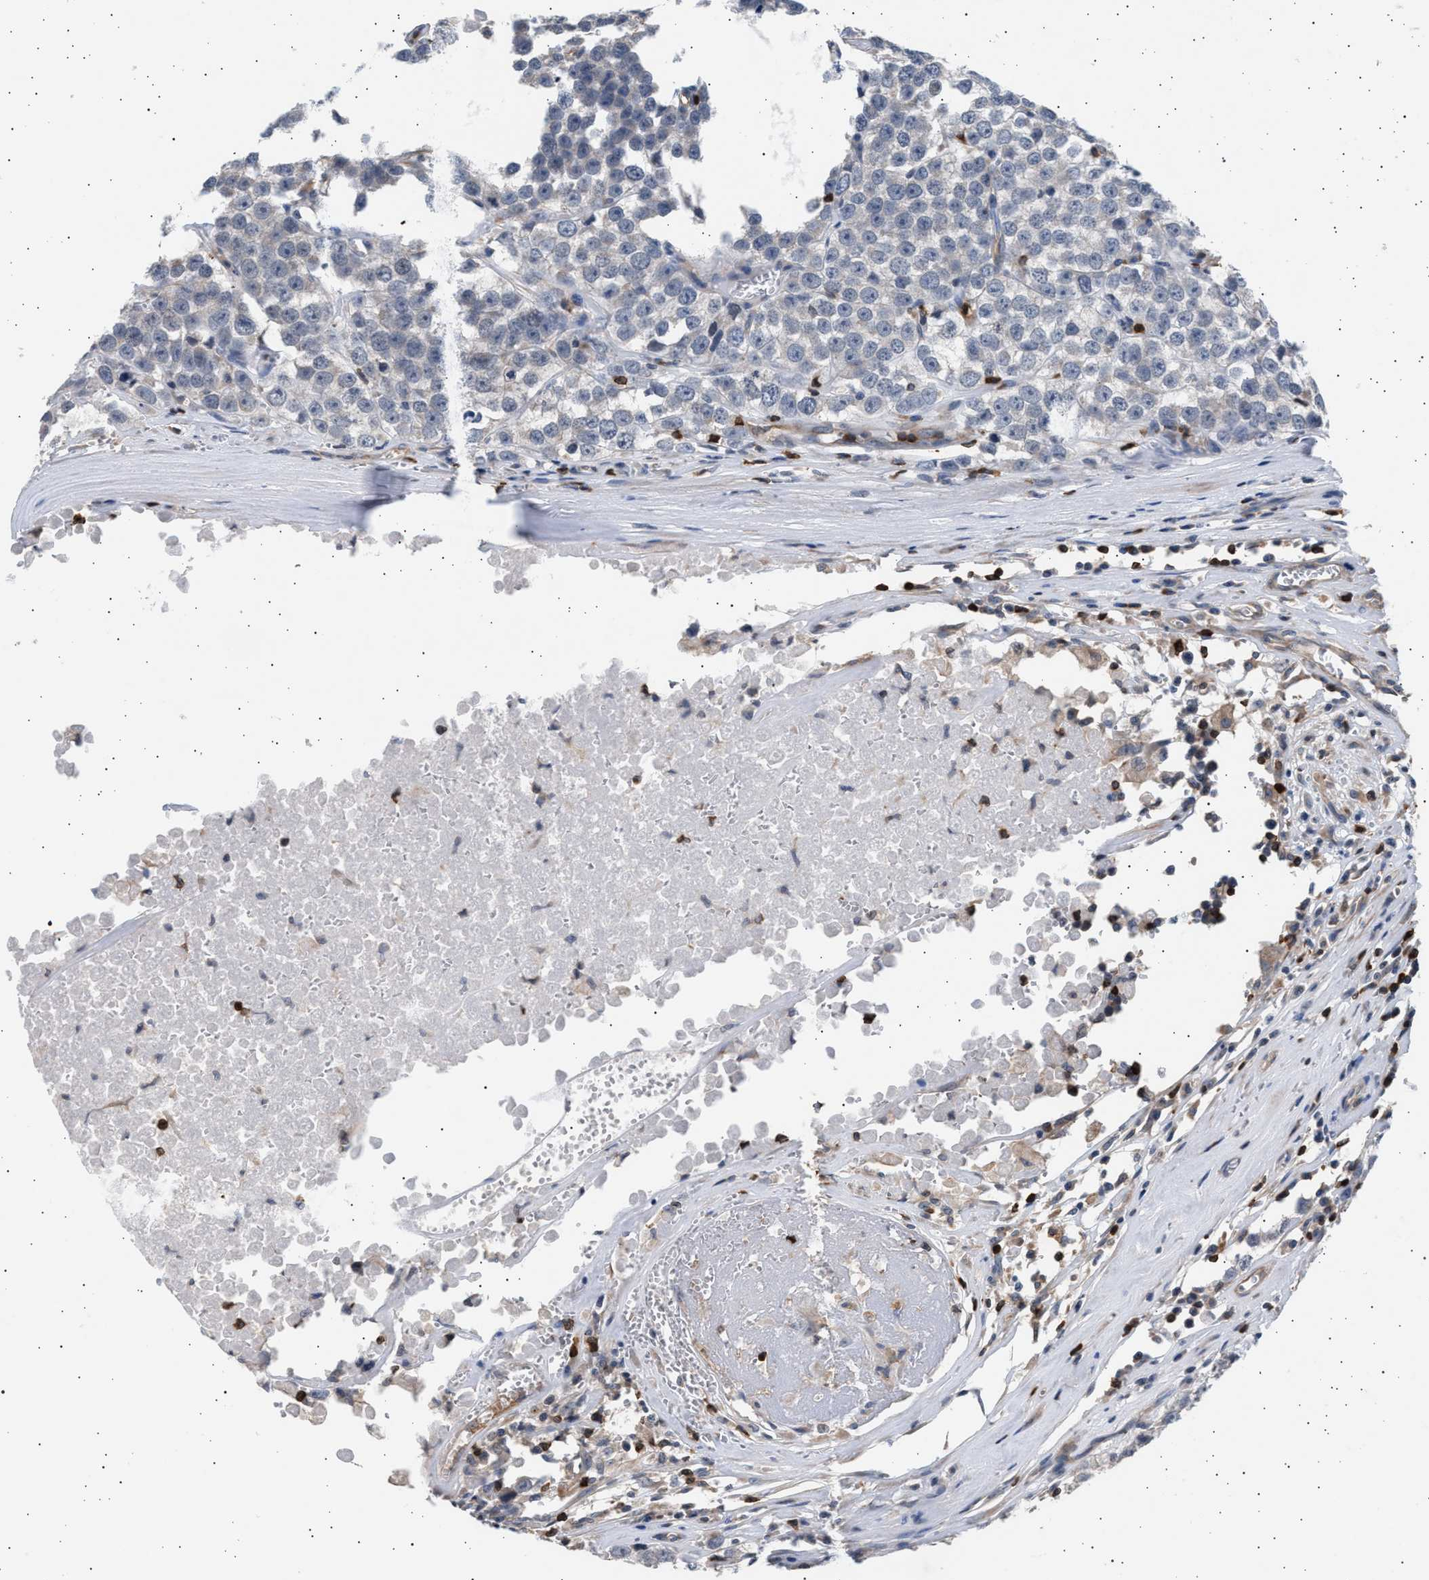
{"staining": {"intensity": "negative", "quantity": "none", "location": "none"}, "tissue": "testis cancer", "cell_type": "Tumor cells", "image_type": "cancer", "snomed": [{"axis": "morphology", "description": "Seminoma, NOS"}, {"axis": "morphology", "description": "Carcinoma, Embryonal, NOS"}, {"axis": "topography", "description": "Testis"}], "caption": "A photomicrograph of seminoma (testis) stained for a protein exhibits no brown staining in tumor cells. Brightfield microscopy of immunohistochemistry (IHC) stained with DAB (3,3'-diaminobenzidine) (brown) and hematoxylin (blue), captured at high magnification.", "gene": "GRAP2", "patient": {"sex": "male", "age": 52}}